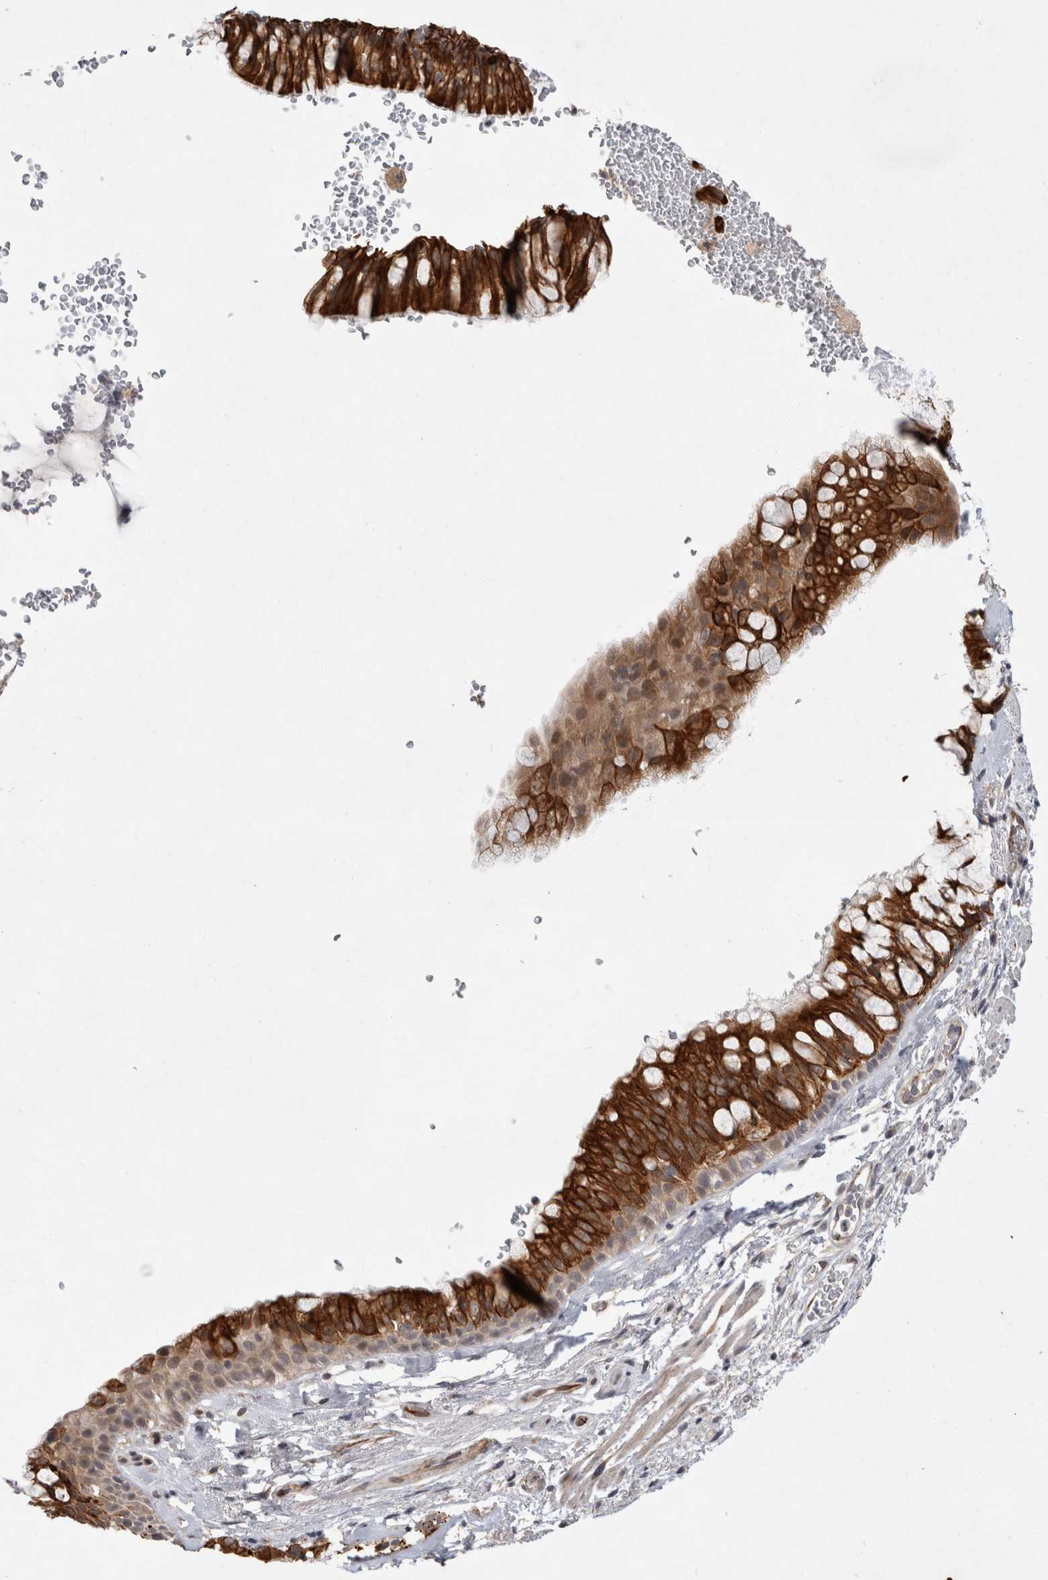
{"staining": {"intensity": "strong", "quantity": ">75%", "location": "cytoplasmic/membranous"}, "tissue": "bronchus", "cell_type": "Respiratory epithelial cells", "image_type": "normal", "snomed": [{"axis": "morphology", "description": "Normal tissue, NOS"}, {"axis": "topography", "description": "Cartilage tissue"}, {"axis": "topography", "description": "Bronchus"}], "caption": "Respiratory epithelial cells exhibit high levels of strong cytoplasmic/membranous positivity in about >75% of cells in normal bronchus.", "gene": "CRISPLD1", "patient": {"sex": "female", "age": 53}}